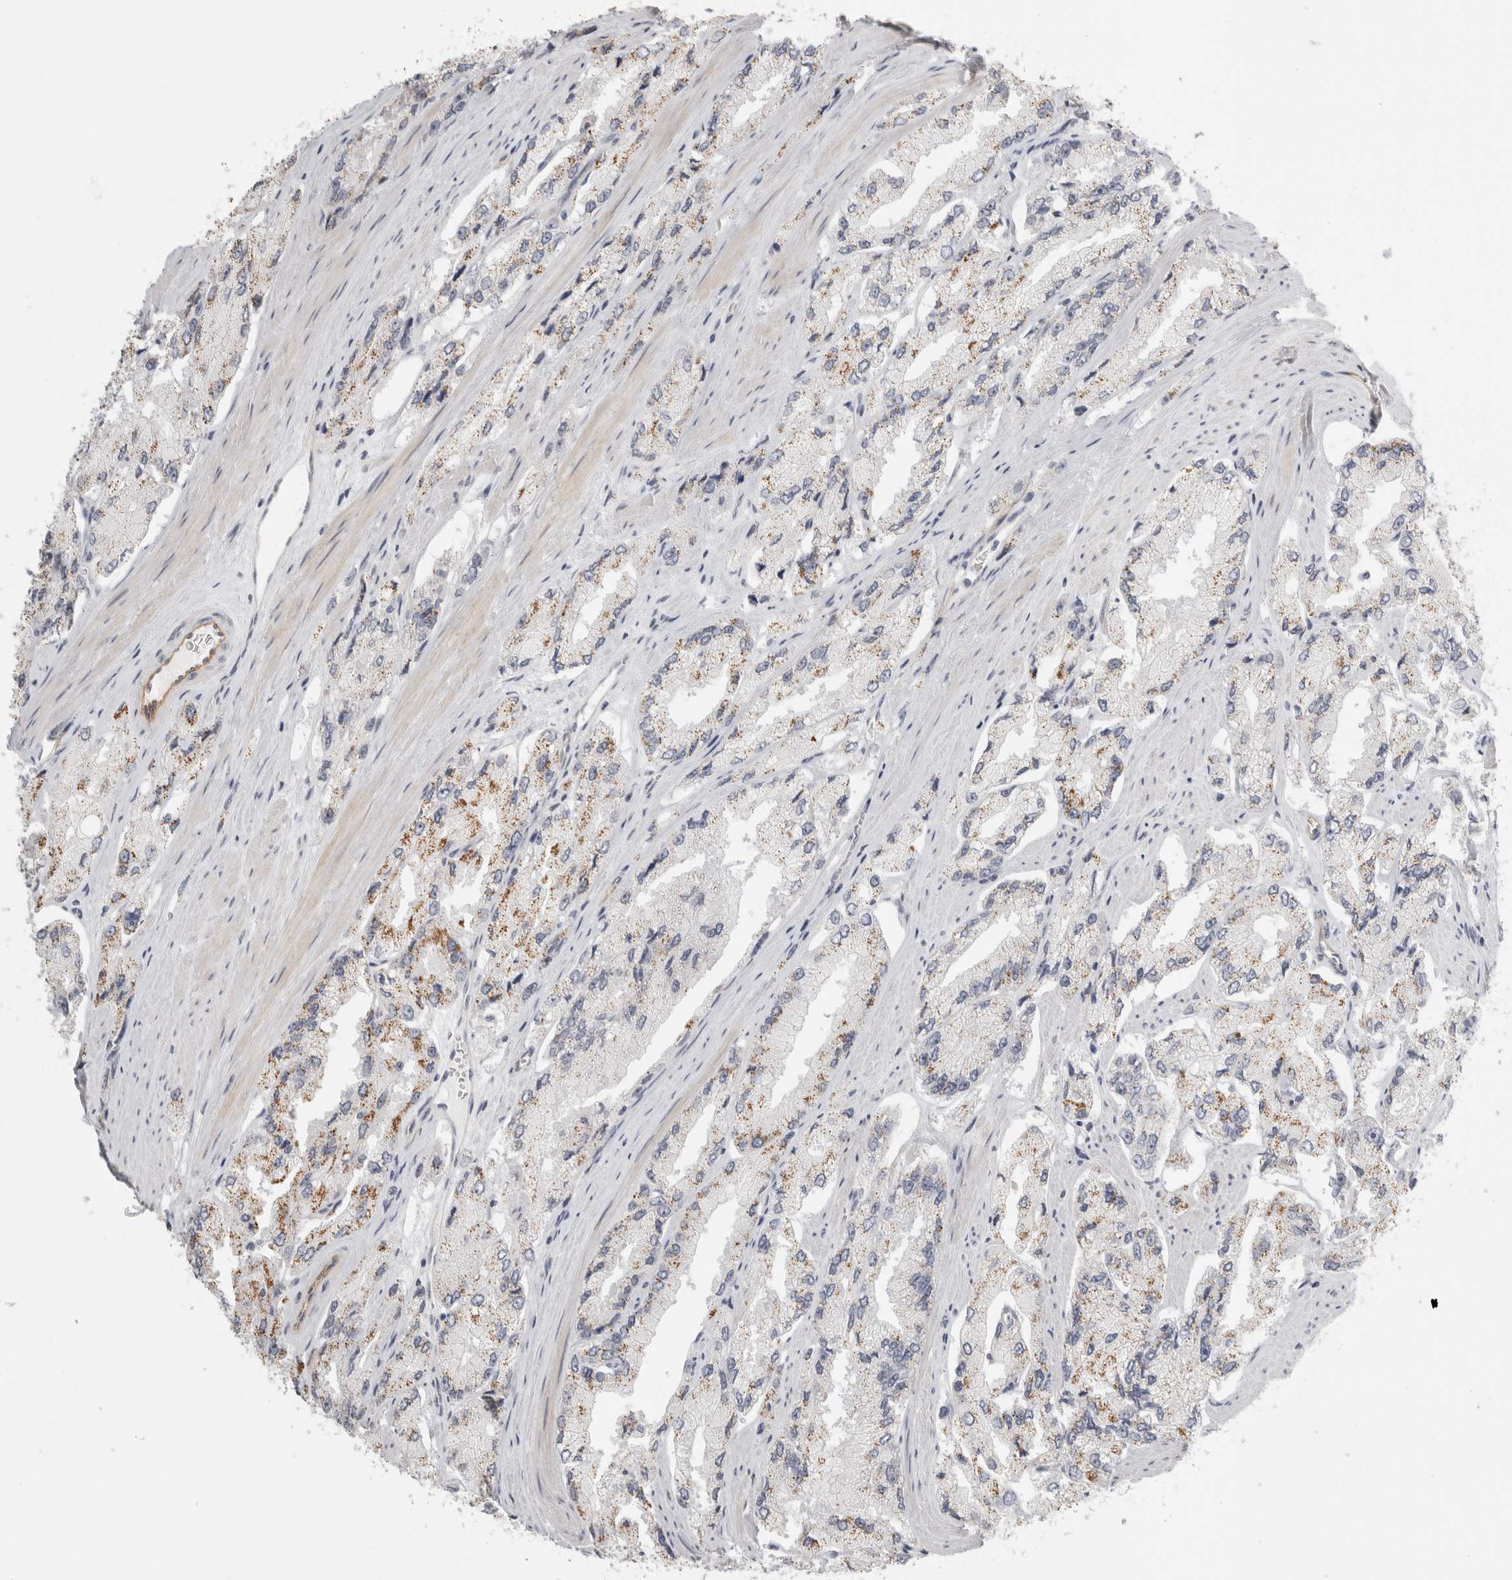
{"staining": {"intensity": "moderate", "quantity": "25%-75%", "location": "cytoplasmic/membranous"}, "tissue": "prostate cancer", "cell_type": "Tumor cells", "image_type": "cancer", "snomed": [{"axis": "morphology", "description": "Adenocarcinoma, High grade"}, {"axis": "topography", "description": "Prostate"}], "caption": "A medium amount of moderate cytoplasmic/membranous staining is identified in approximately 25%-75% of tumor cells in prostate cancer (adenocarcinoma (high-grade)) tissue.", "gene": "FBLIM1", "patient": {"sex": "male", "age": 58}}